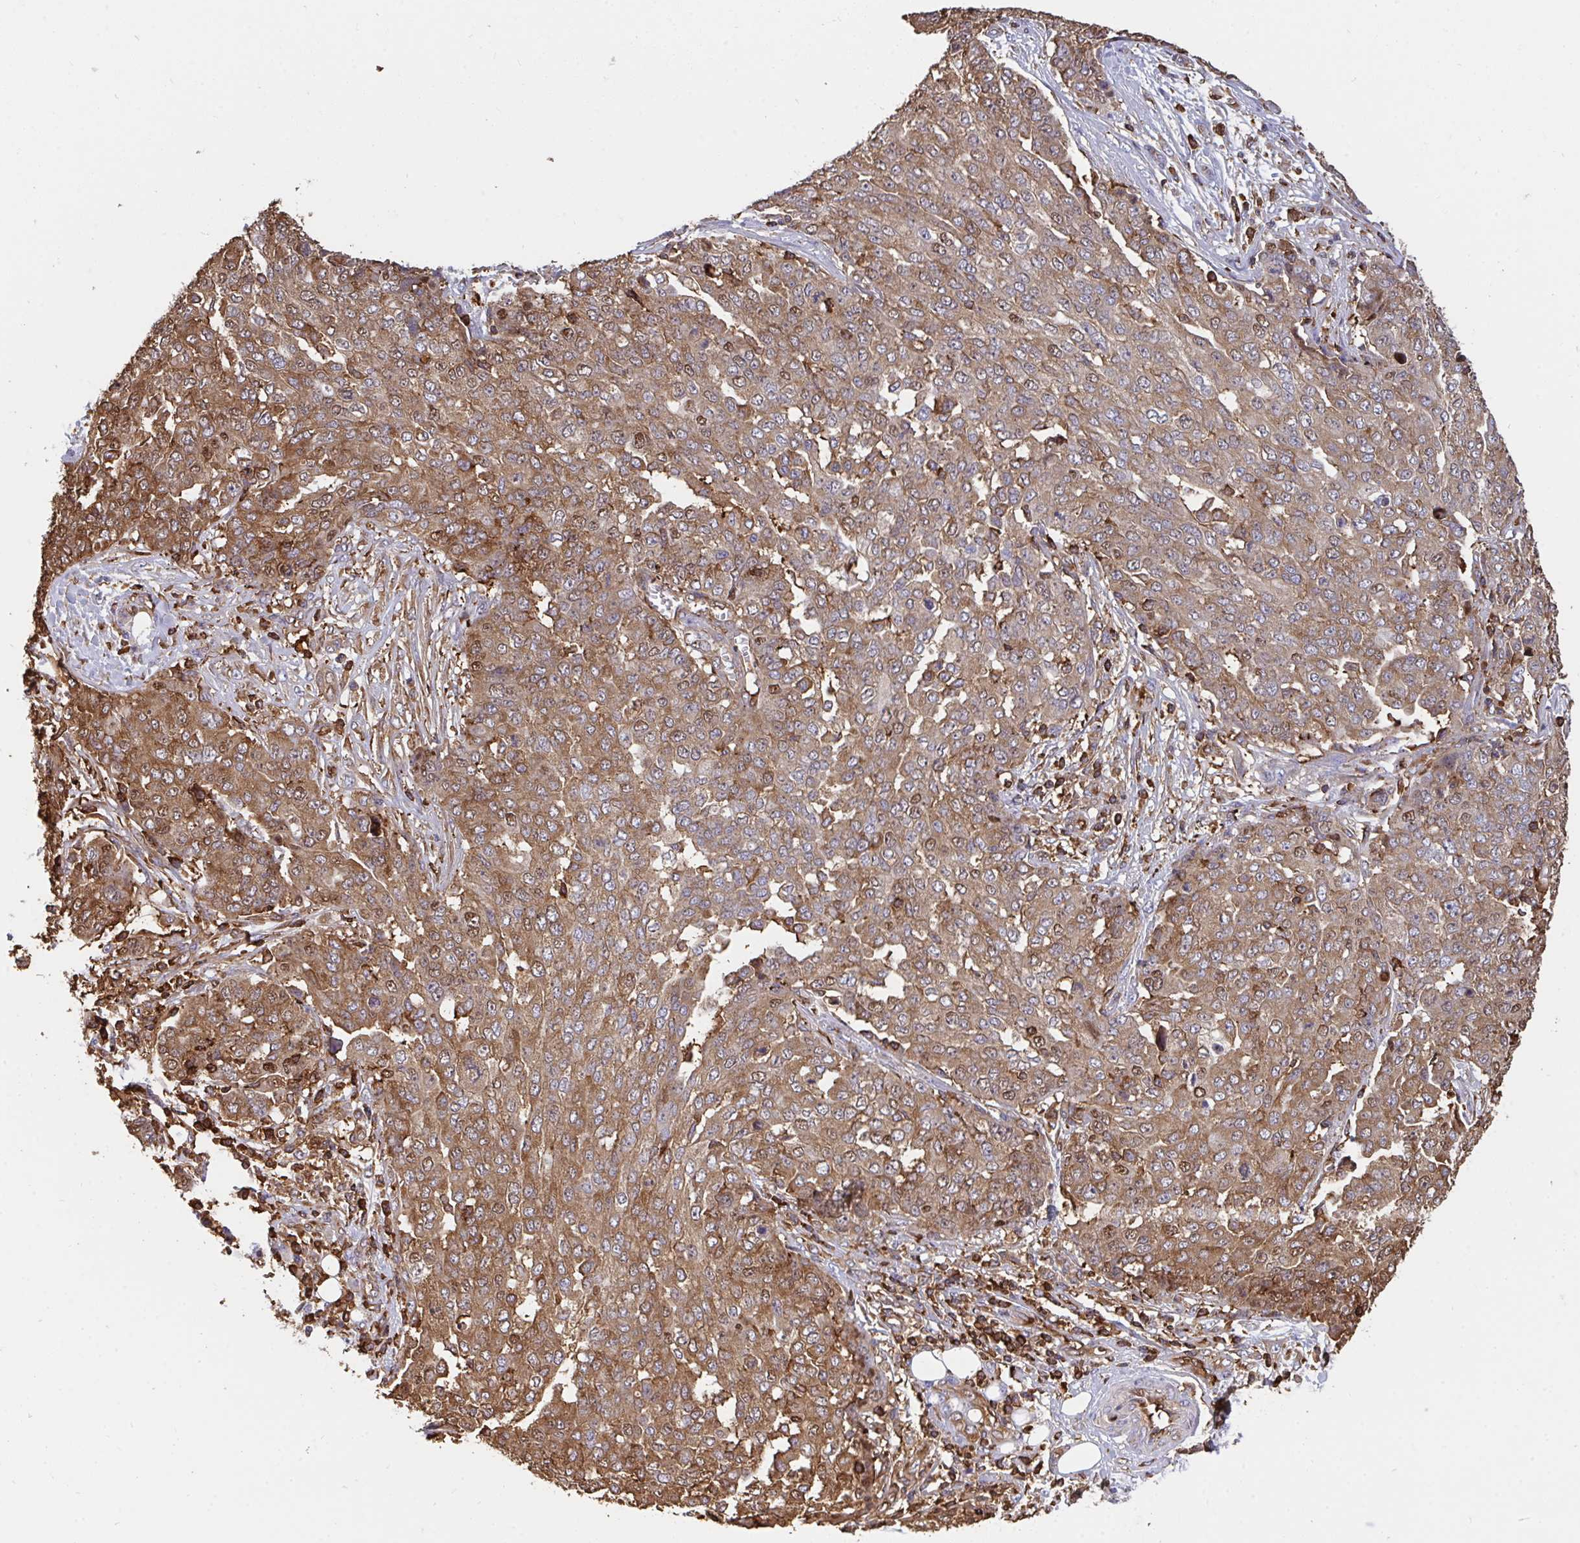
{"staining": {"intensity": "moderate", "quantity": ">75%", "location": "cytoplasmic/membranous"}, "tissue": "ovarian cancer", "cell_type": "Tumor cells", "image_type": "cancer", "snomed": [{"axis": "morphology", "description": "Cystadenocarcinoma, serous, NOS"}, {"axis": "topography", "description": "Soft tissue"}, {"axis": "topography", "description": "Ovary"}], "caption": "A brown stain highlights moderate cytoplasmic/membranous staining of a protein in human serous cystadenocarcinoma (ovarian) tumor cells.", "gene": "CFL1", "patient": {"sex": "female", "age": 57}}